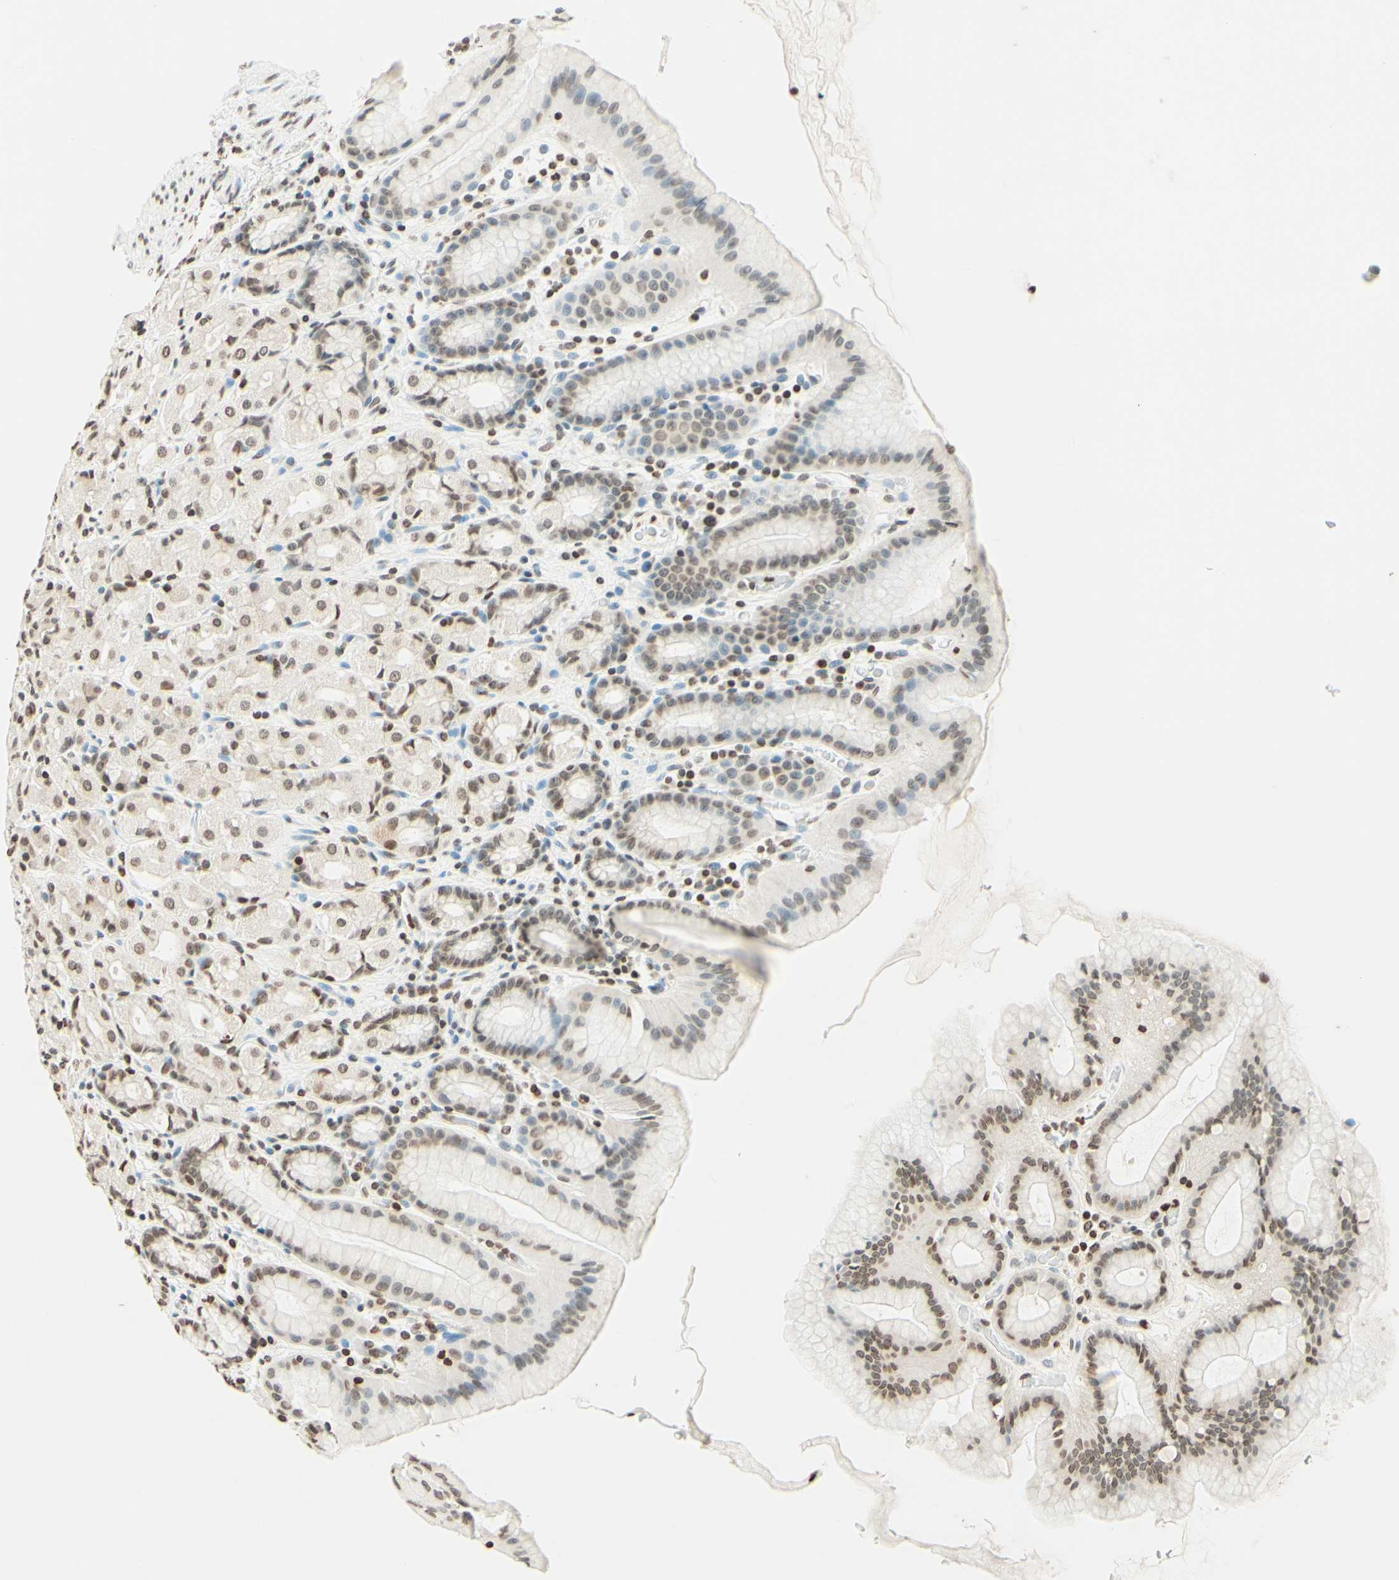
{"staining": {"intensity": "moderate", "quantity": "25%-75%", "location": "nuclear"}, "tissue": "stomach", "cell_type": "Glandular cells", "image_type": "normal", "snomed": [{"axis": "morphology", "description": "Normal tissue, NOS"}, {"axis": "topography", "description": "Stomach, upper"}], "caption": "Immunohistochemical staining of normal stomach reveals moderate nuclear protein staining in about 25%-75% of glandular cells. (DAB (3,3'-diaminobenzidine) IHC, brown staining for protein, blue staining for nuclei).", "gene": "MSH2", "patient": {"sex": "male", "age": 68}}